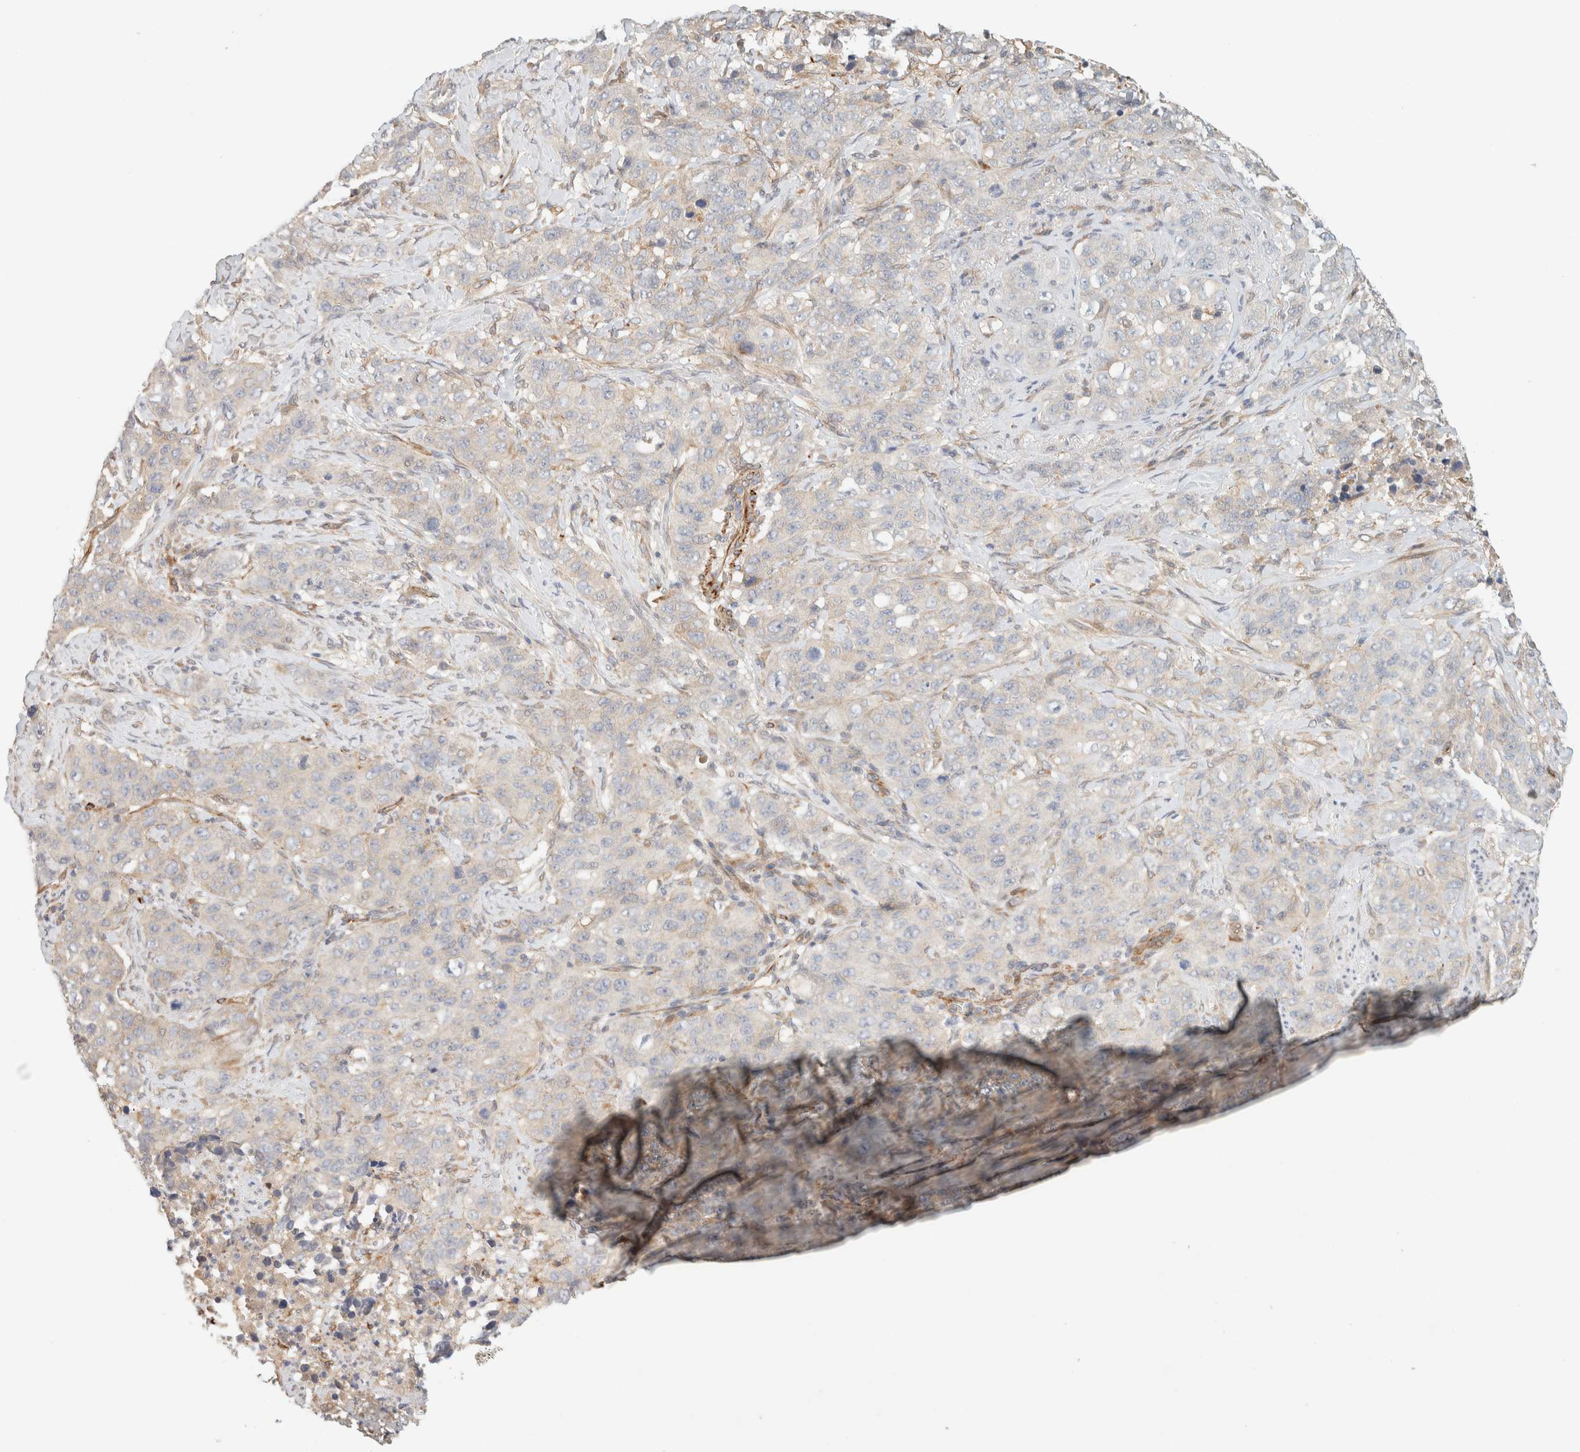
{"staining": {"intensity": "negative", "quantity": "none", "location": "none"}, "tissue": "stomach cancer", "cell_type": "Tumor cells", "image_type": "cancer", "snomed": [{"axis": "morphology", "description": "Adenocarcinoma, NOS"}, {"axis": "topography", "description": "Stomach"}], "caption": "Tumor cells are negative for brown protein staining in stomach cancer.", "gene": "FAT1", "patient": {"sex": "male", "age": 48}}